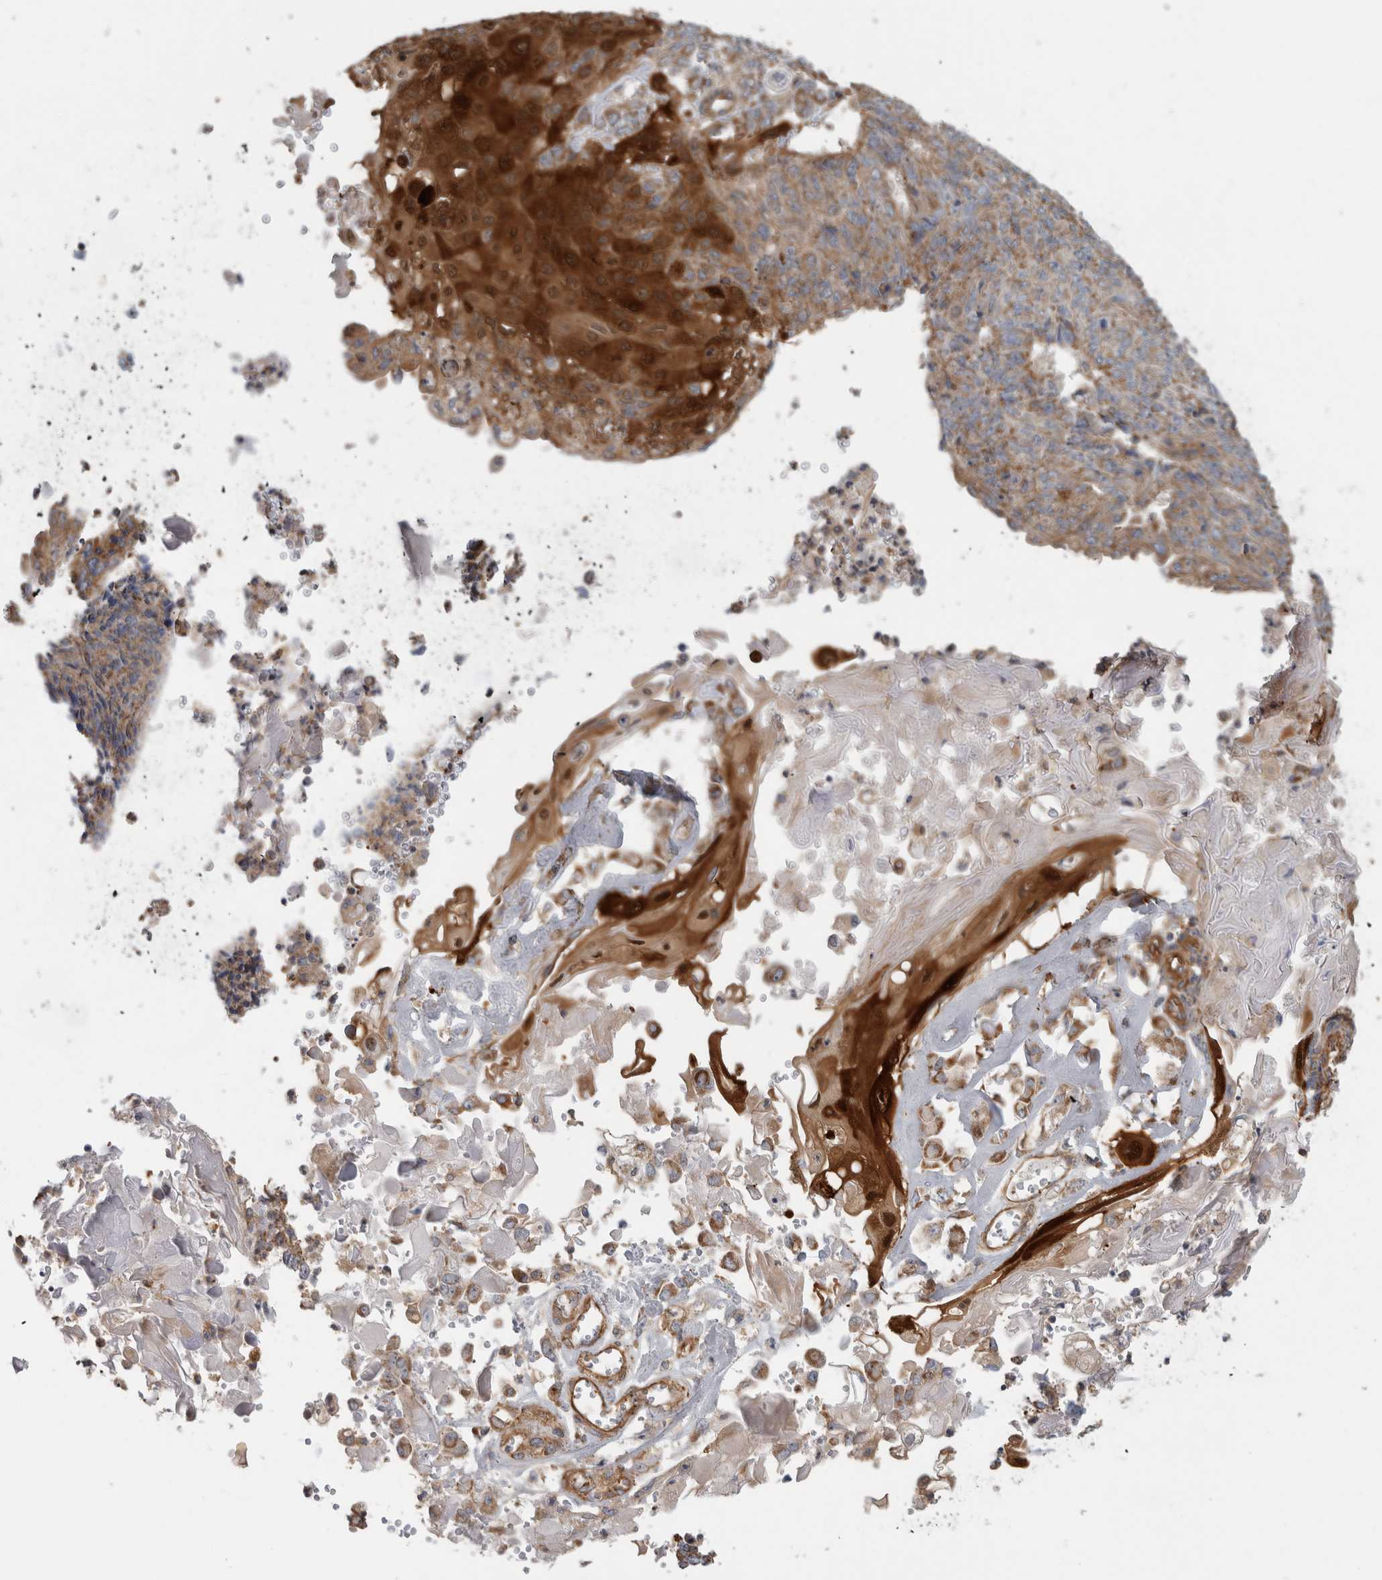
{"staining": {"intensity": "moderate", "quantity": ">75%", "location": "cytoplasmic/membranous"}, "tissue": "endometrial cancer", "cell_type": "Tumor cells", "image_type": "cancer", "snomed": [{"axis": "morphology", "description": "Adenocarcinoma, NOS"}, {"axis": "topography", "description": "Endometrium"}], "caption": "Endometrial cancer stained with DAB immunohistochemistry displays medium levels of moderate cytoplasmic/membranous positivity in about >75% of tumor cells.", "gene": "SFXN2", "patient": {"sex": "female", "age": 32}}